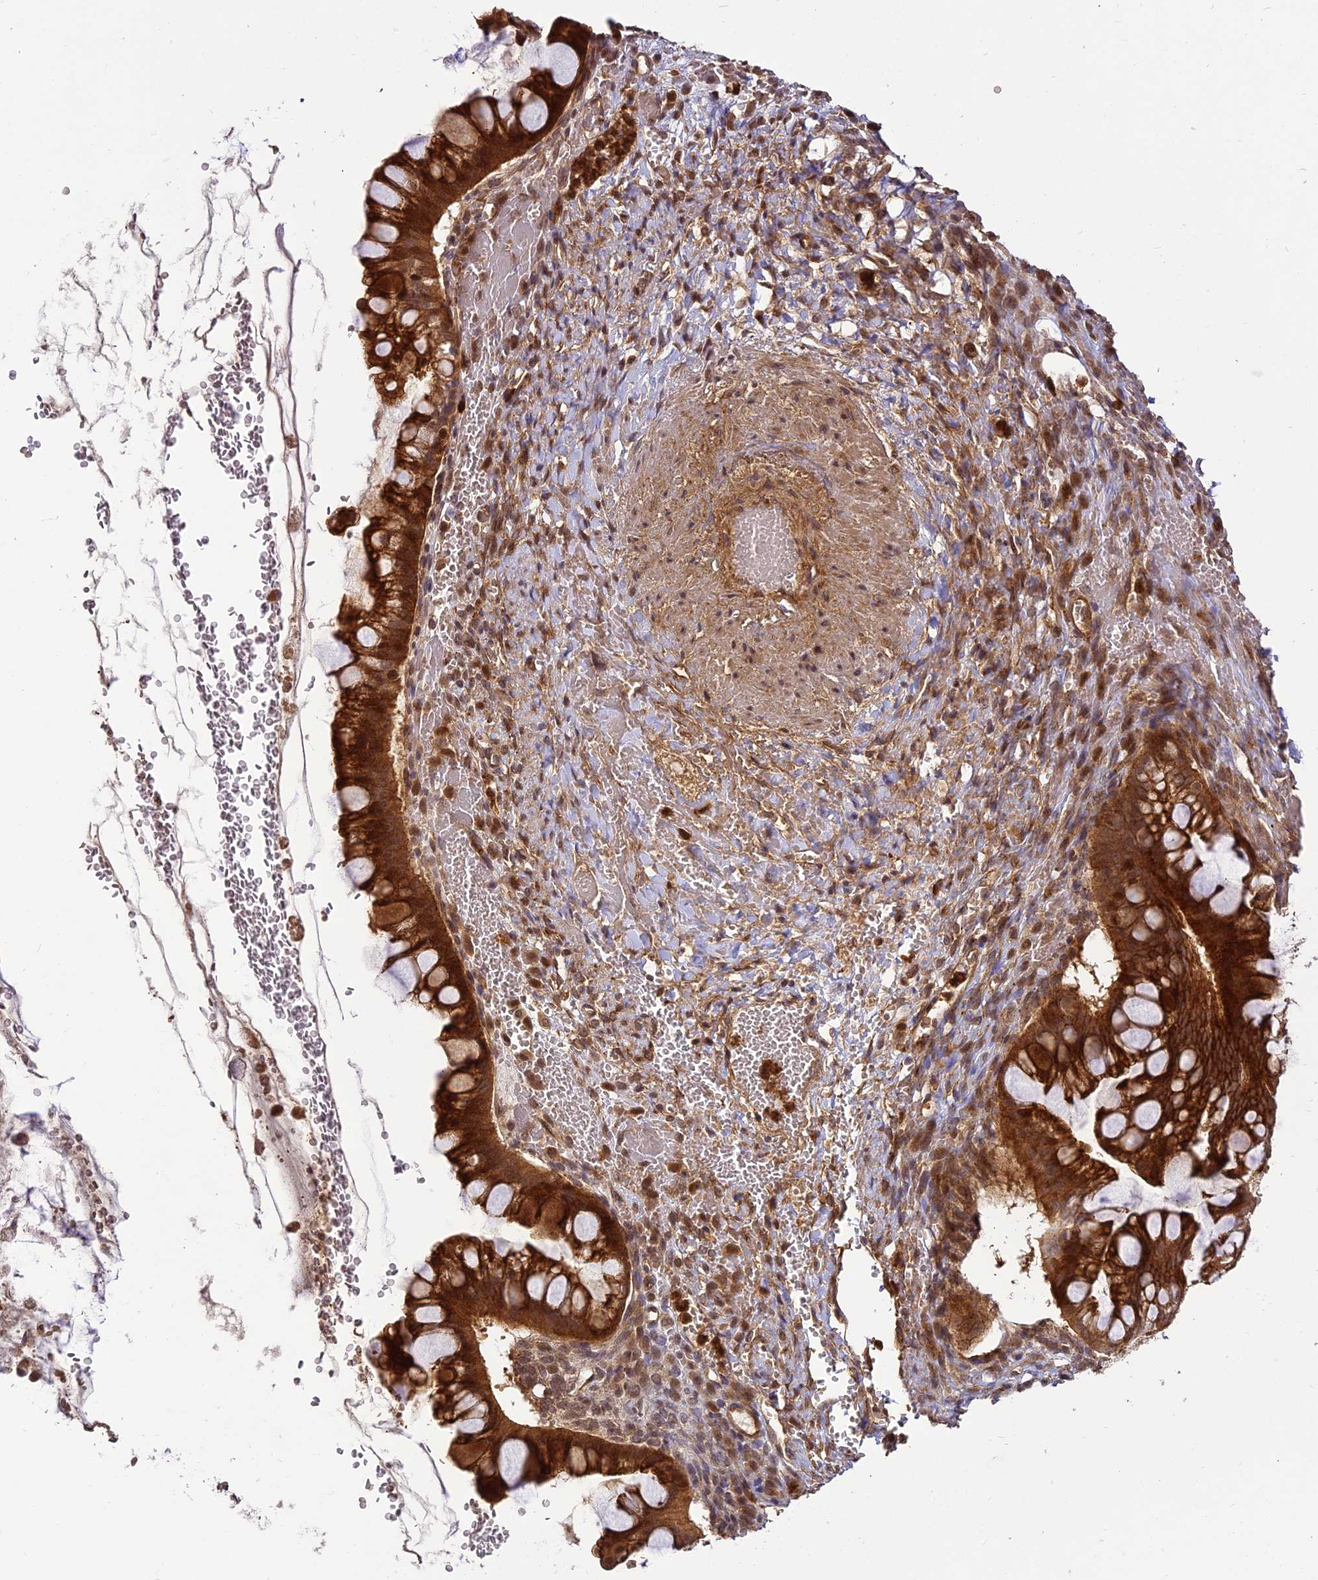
{"staining": {"intensity": "strong", "quantity": ">75%", "location": "cytoplasmic/membranous"}, "tissue": "ovarian cancer", "cell_type": "Tumor cells", "image_type": "cancer", "snomed": [{"axis": "morphology", "description": "Cystadenocarcinoma, mucinous, NOS"}, {"axis": "topography", "description": "Ovary"}], "caption": "Ovarian cancer stained with immunohistochemistry demonstrates strong cytoplasmic/membranous expression in about >75% of tumor cells.", "gene": "BCDIN3D", "patient": {"sex": "female", "age": 73}}